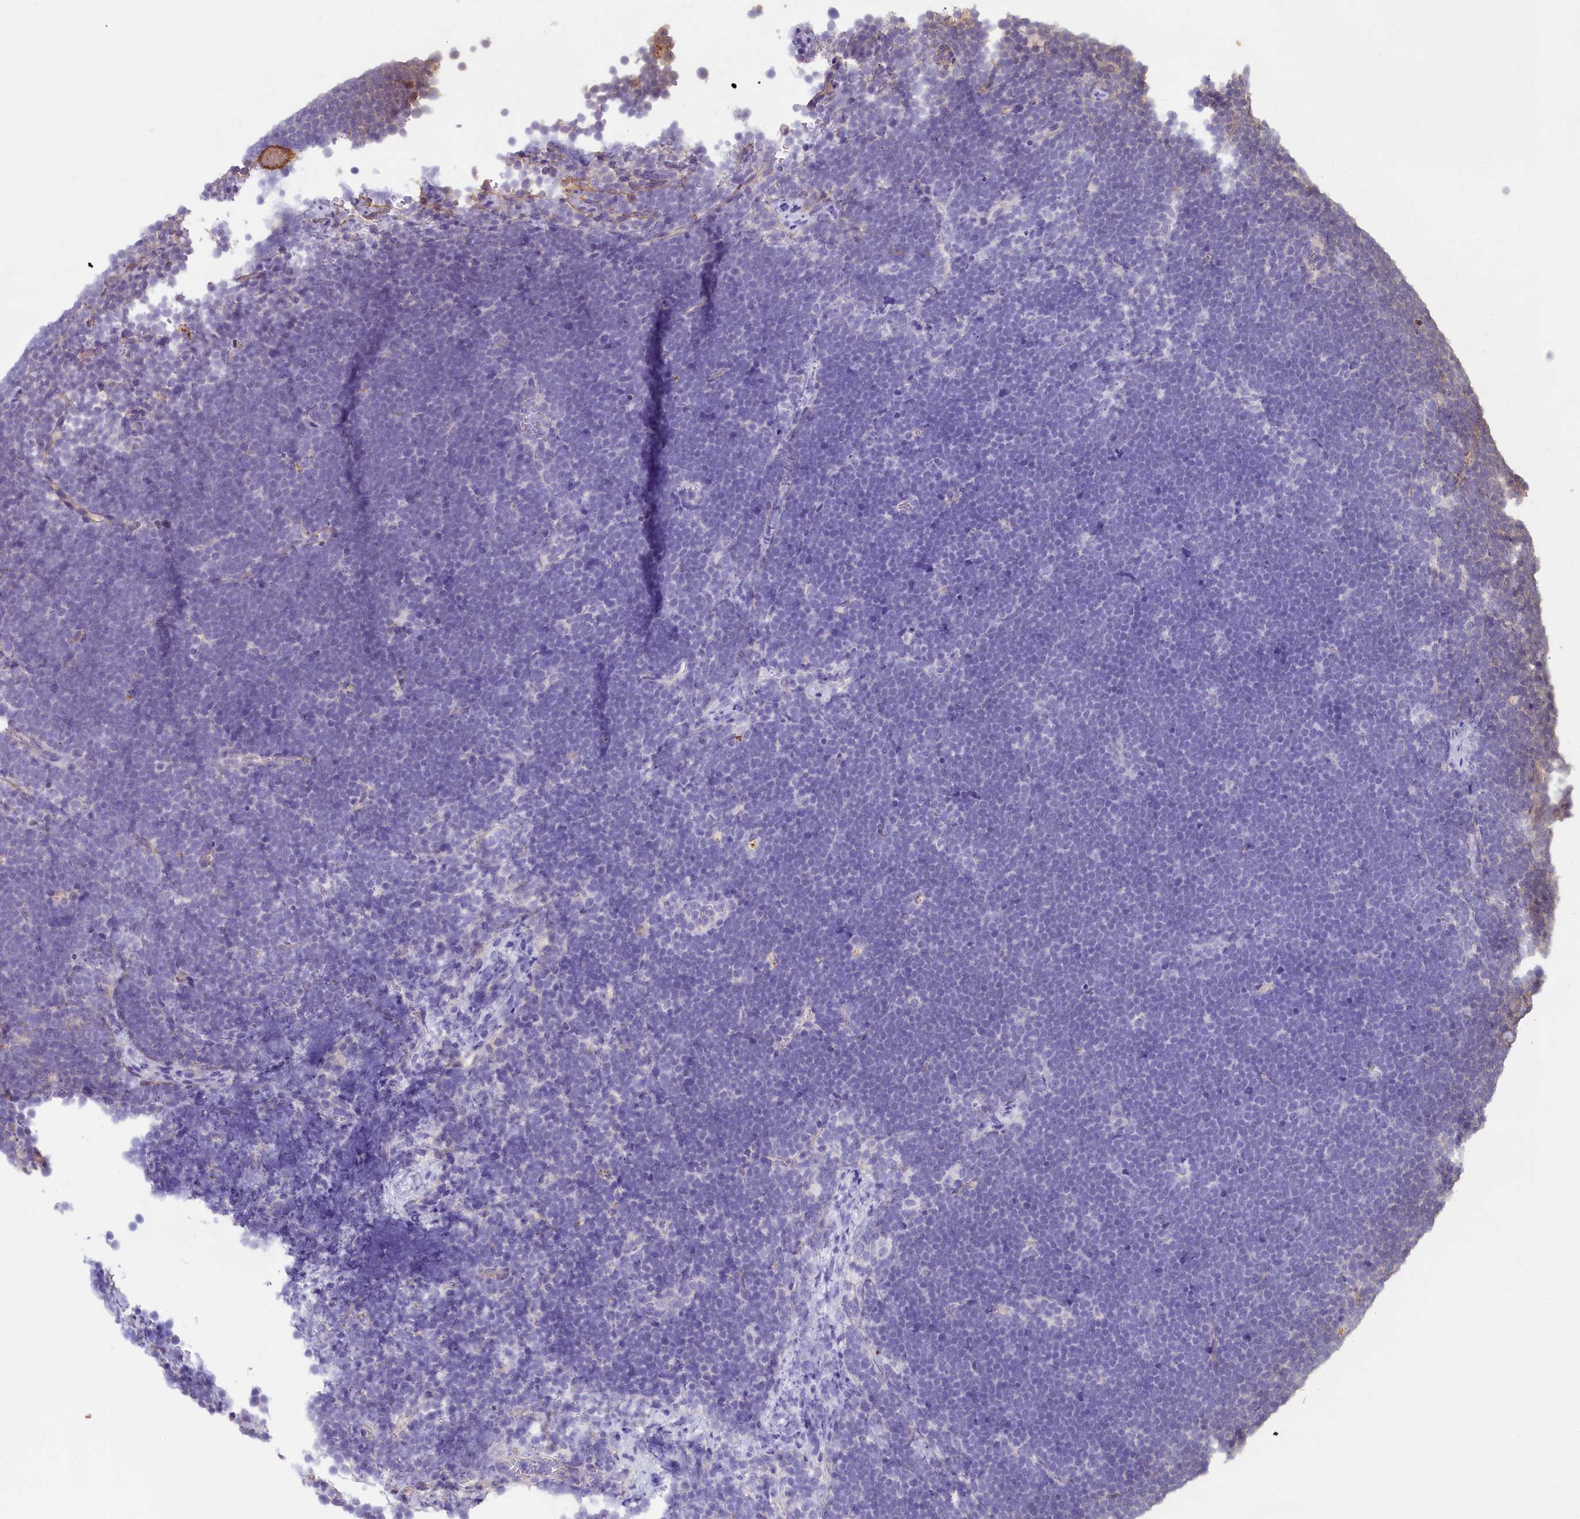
{"staining": {"intensity": "negative", "quantity": "none", "location": "none"}, "tissue": "lymphoma", "cell_type": "Tumor cells", "image_type": "cancer", "snomed": [{"axis": "morphology", "description": "Malignant lymphoma, non-Hodgkin's type, High grade"}, {"axis": "topography", "description": "Lymph node"}], "caption": "Malignant lymphoma, non-Hodgkin's type (high-grade) stained for a protein using immunohistochemistry exhibits no staining tumor cells.", "gene": "LMOD3", "patient": {"sex": "male", "age": 13}}